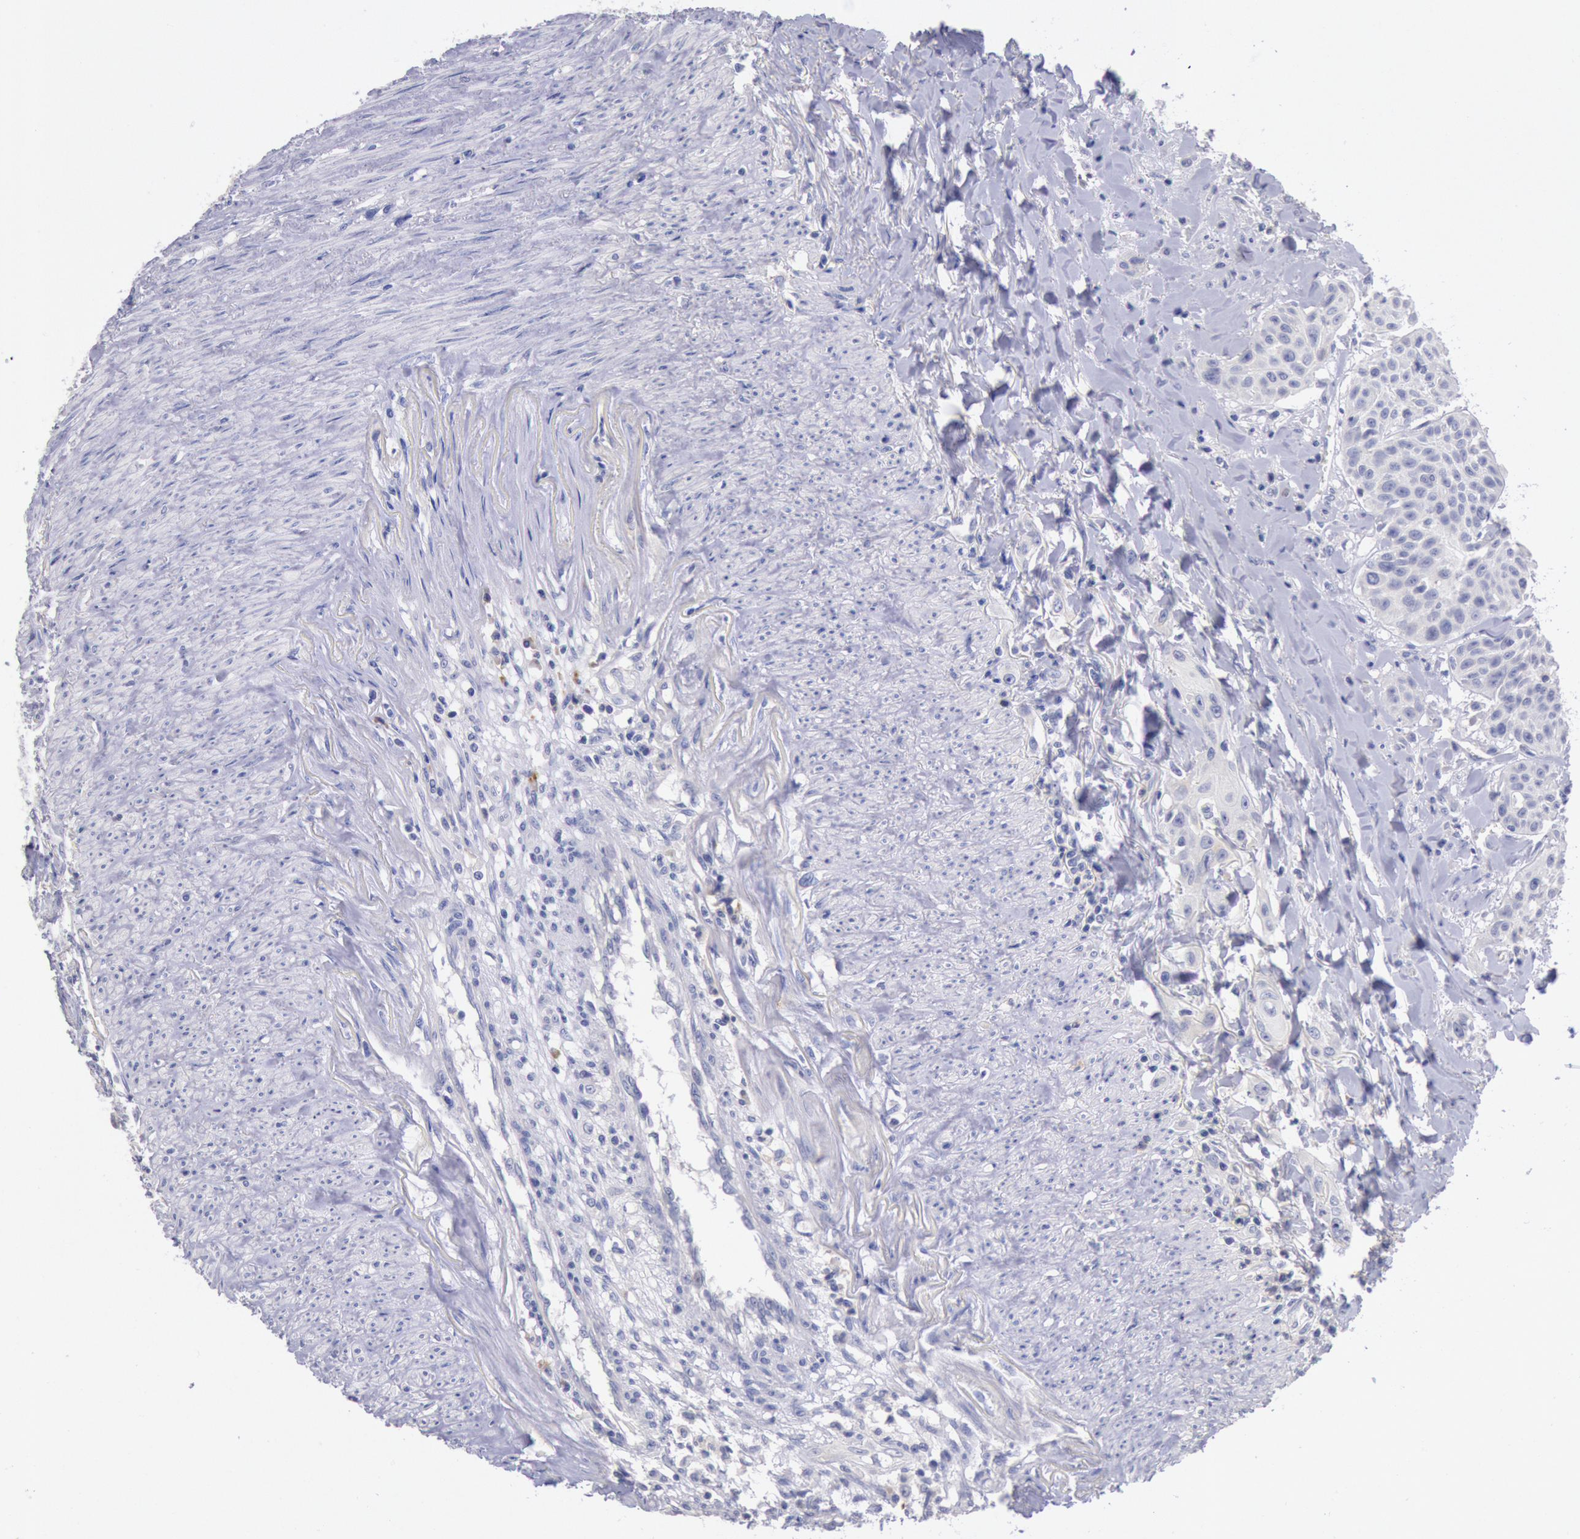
{"staining": {"intensity": "negative", "quantity": "none", "location": "none"}, "tissue": "head and neck cancer", "cell_type": "Tumor cells", "image_type": "cancer", "snomed": [{"axis": "morphology", "description": "Squamous cell carcinoma, NOS"}, {"axis": "morphology", "description": "Squamous cell carcinoma, metastatic, NOS"}, {"axis": "topography", "description": "Lymph node"}, {"axis": "topography", "description": "Salivary gland"}, {"axis": "topography", "description": "Head-Neck"}], "caption": "An image of head and neck cancer stained for a protein displays no brown staining in tumor cells.", "gene": "GAL3ST1", "patient": {"sex": "female", "age": 74}}